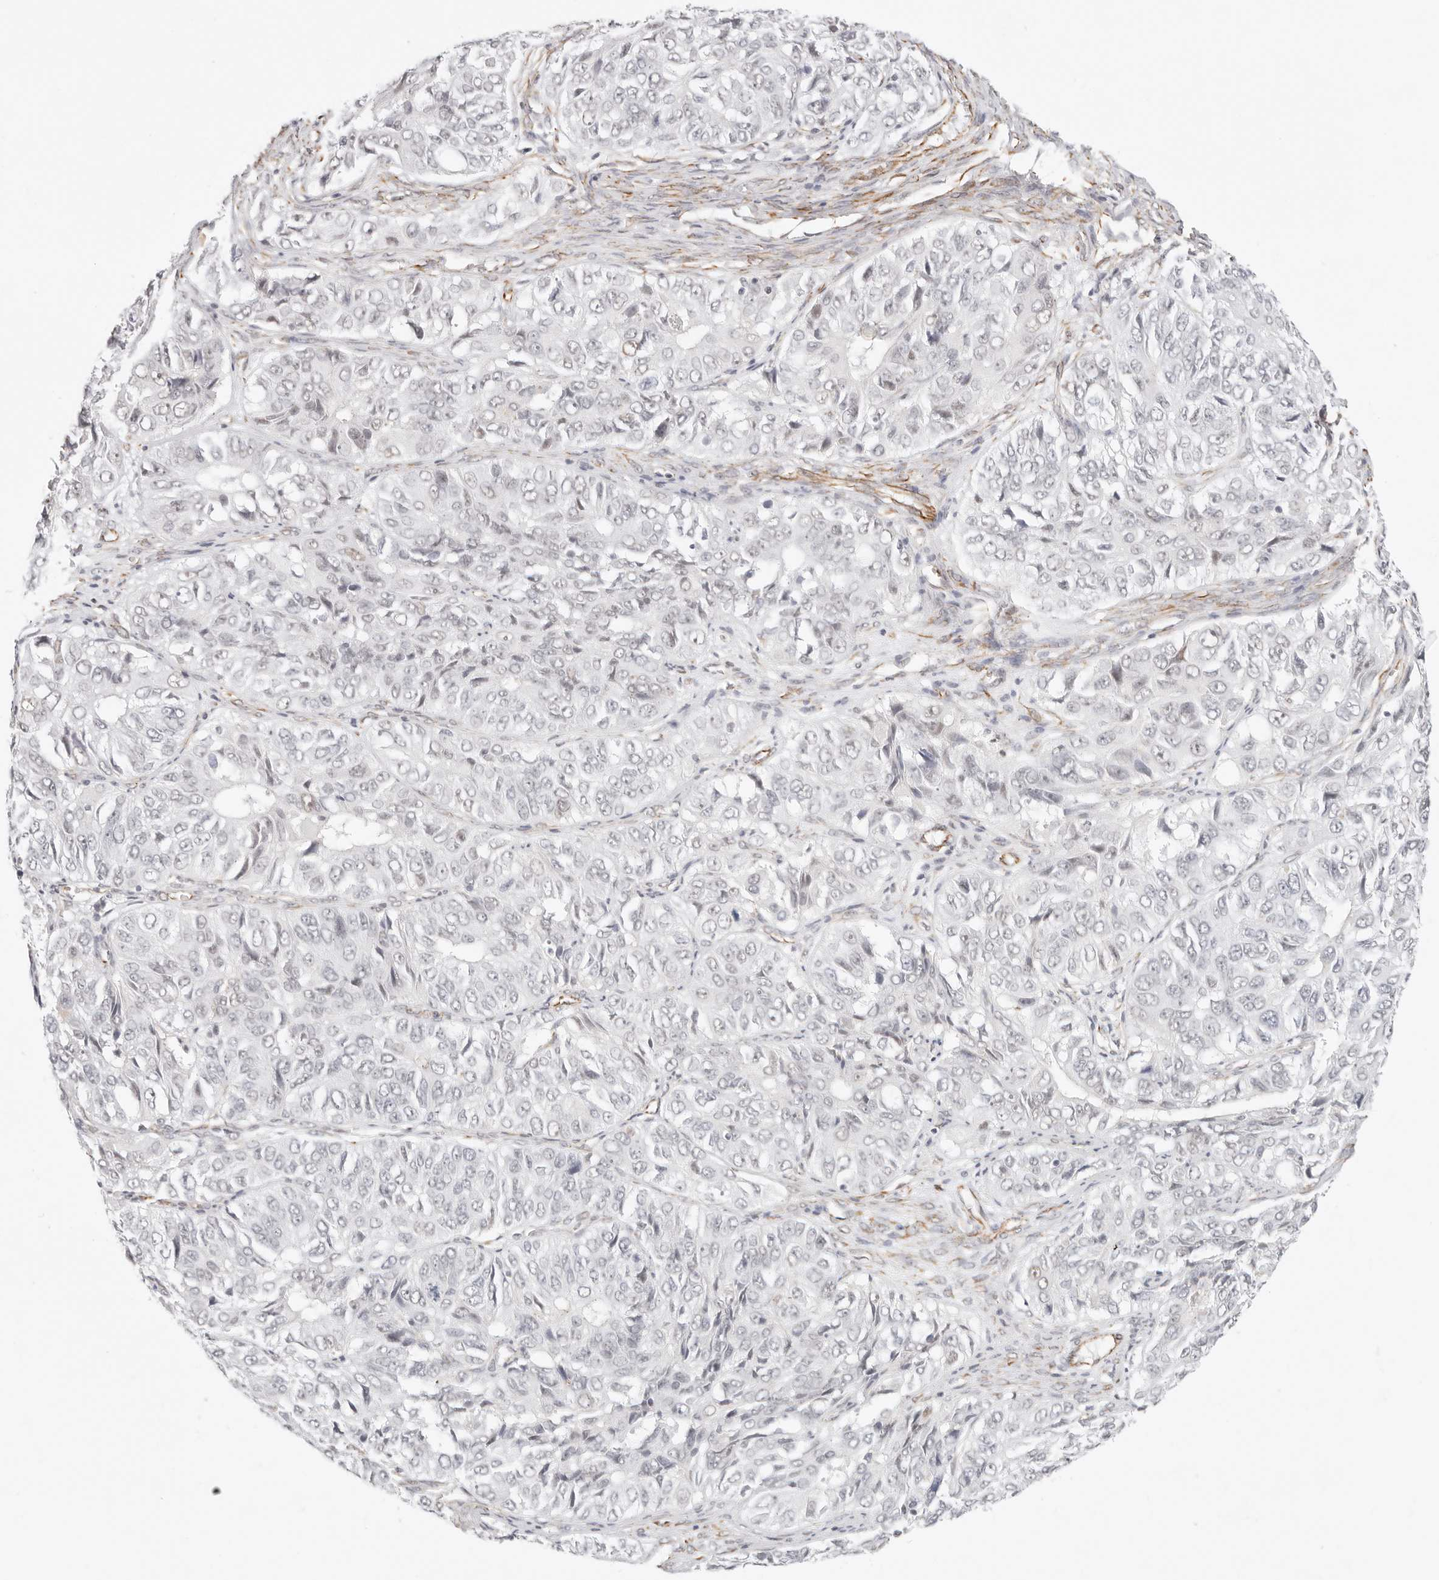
{"staining": {"intensity": "negative", "quantity": "none", "location": "none"}, "tissue": "ovarian cancer", "cell_type": "Tumor cells", "image_type": "cancer", "snomed": [{"axis": "morphology", "description": "Carcinoma, endometroid"}, {"axis": "topography", "description": "Ovary"}], "caption": "An immunohistochemistry image of ovarian cancer is shown. There is no staining in tumor cells of ovarian cancer. Nuclei are stained in blue.", "gene": "ZC3H11A", "patient": {"sex": "female", "age": 51}}